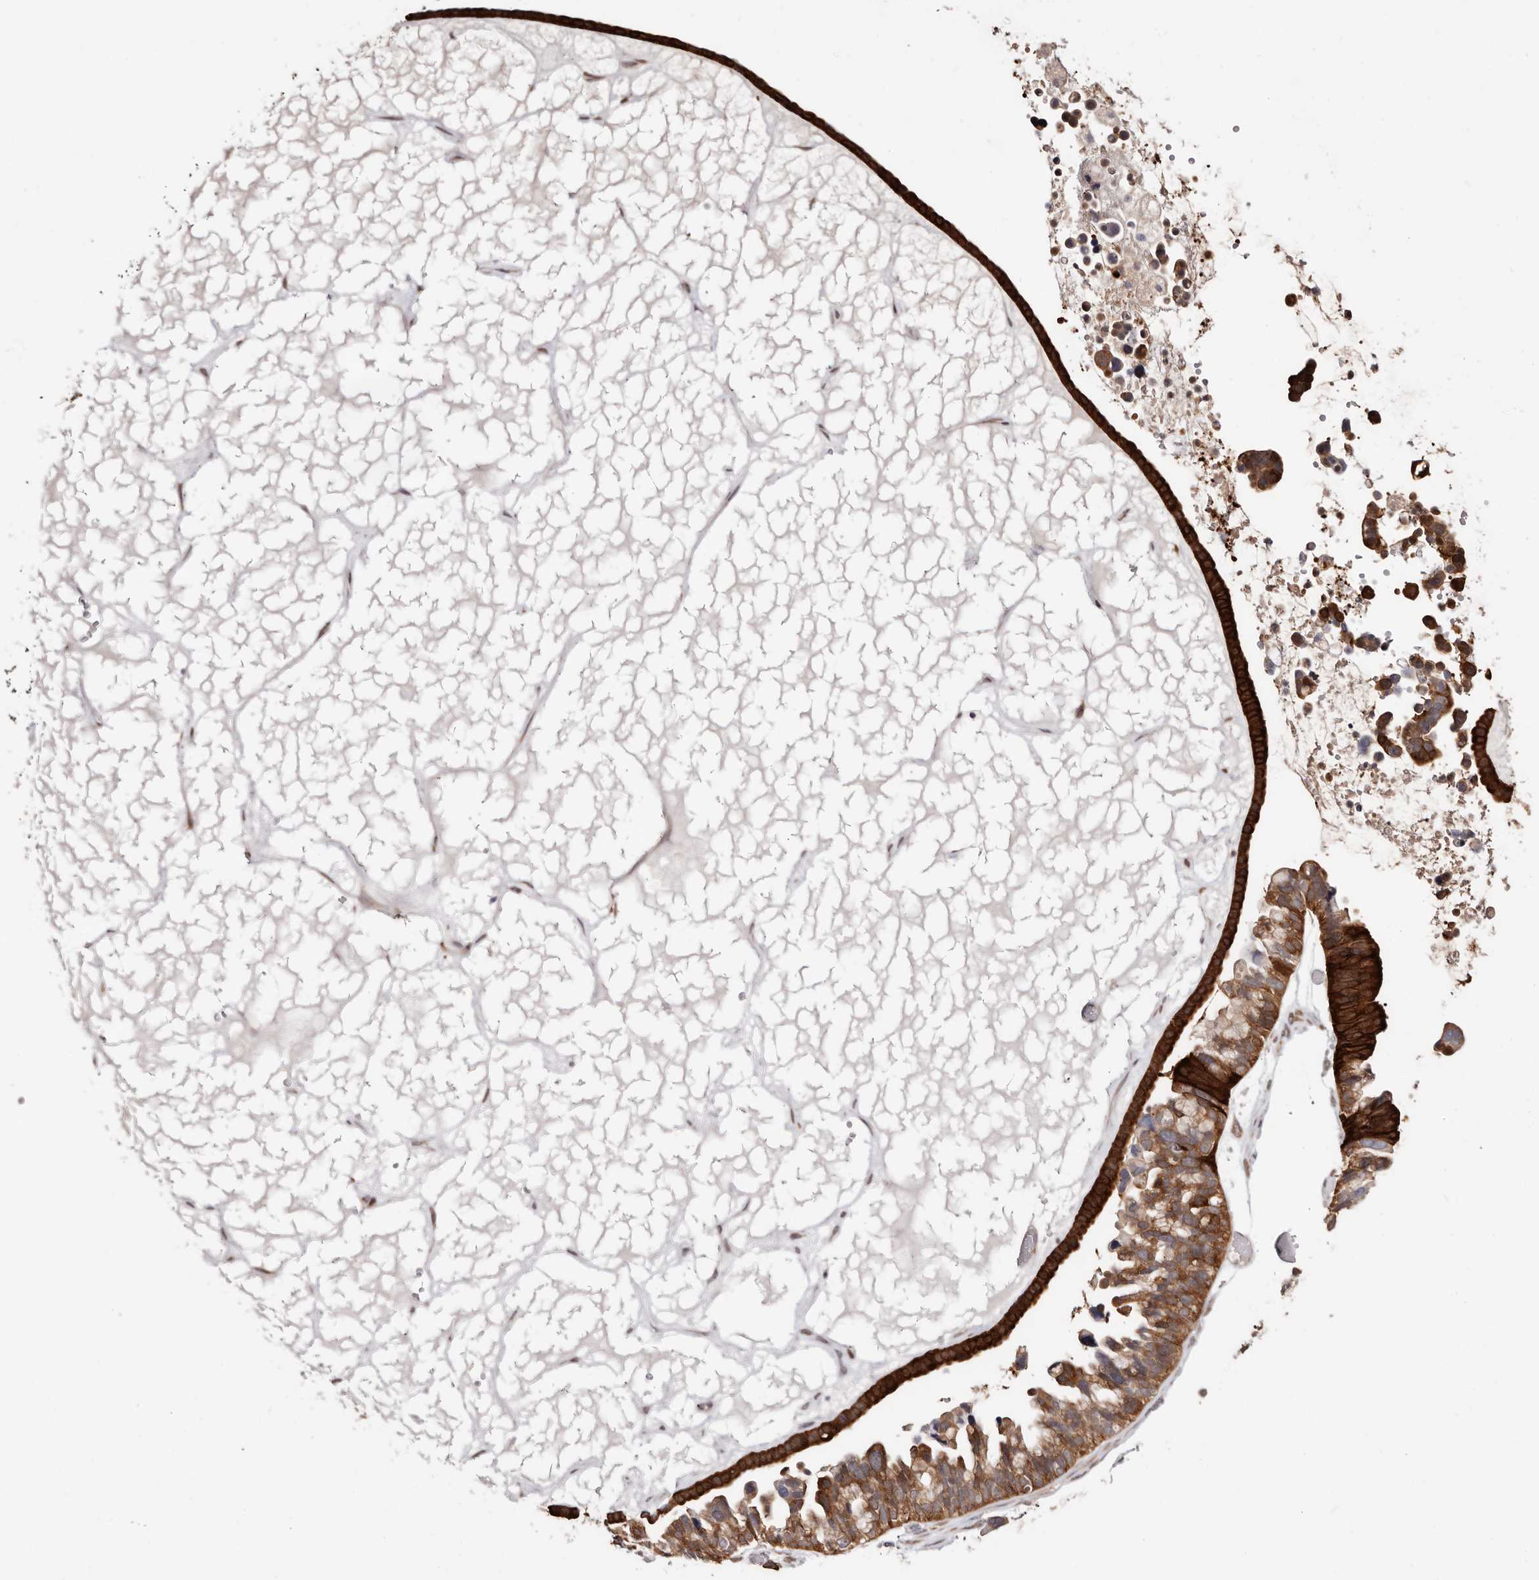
{"staining": {"intensity": "strong", "quantity": ">75%", "location": "cytoplasmic/membranous"}, "tissue": "ovarian cancer", "cell_type": "Tumor cells", "image_type": "cancer", "snomed": [{"axis": "morphology", "description": "Cystadenocarcinoma, serous, NOS"}, {"axis": "topography", "description": "Ovary"}], "caption": "A high-resolution histopathology image shows IHC staining of ovarian serous cystadenocarcinoma, which demonstrates strong cytoplasmic/membranous positivity in approximately >75% of tumor cells. The staining was performed using DAB, with brown indicating positive protein expression. Nuclei are stained blue with hematoxylin.", "gene": "GFOD1", "patient": {"sex": "female", "age": 56}}